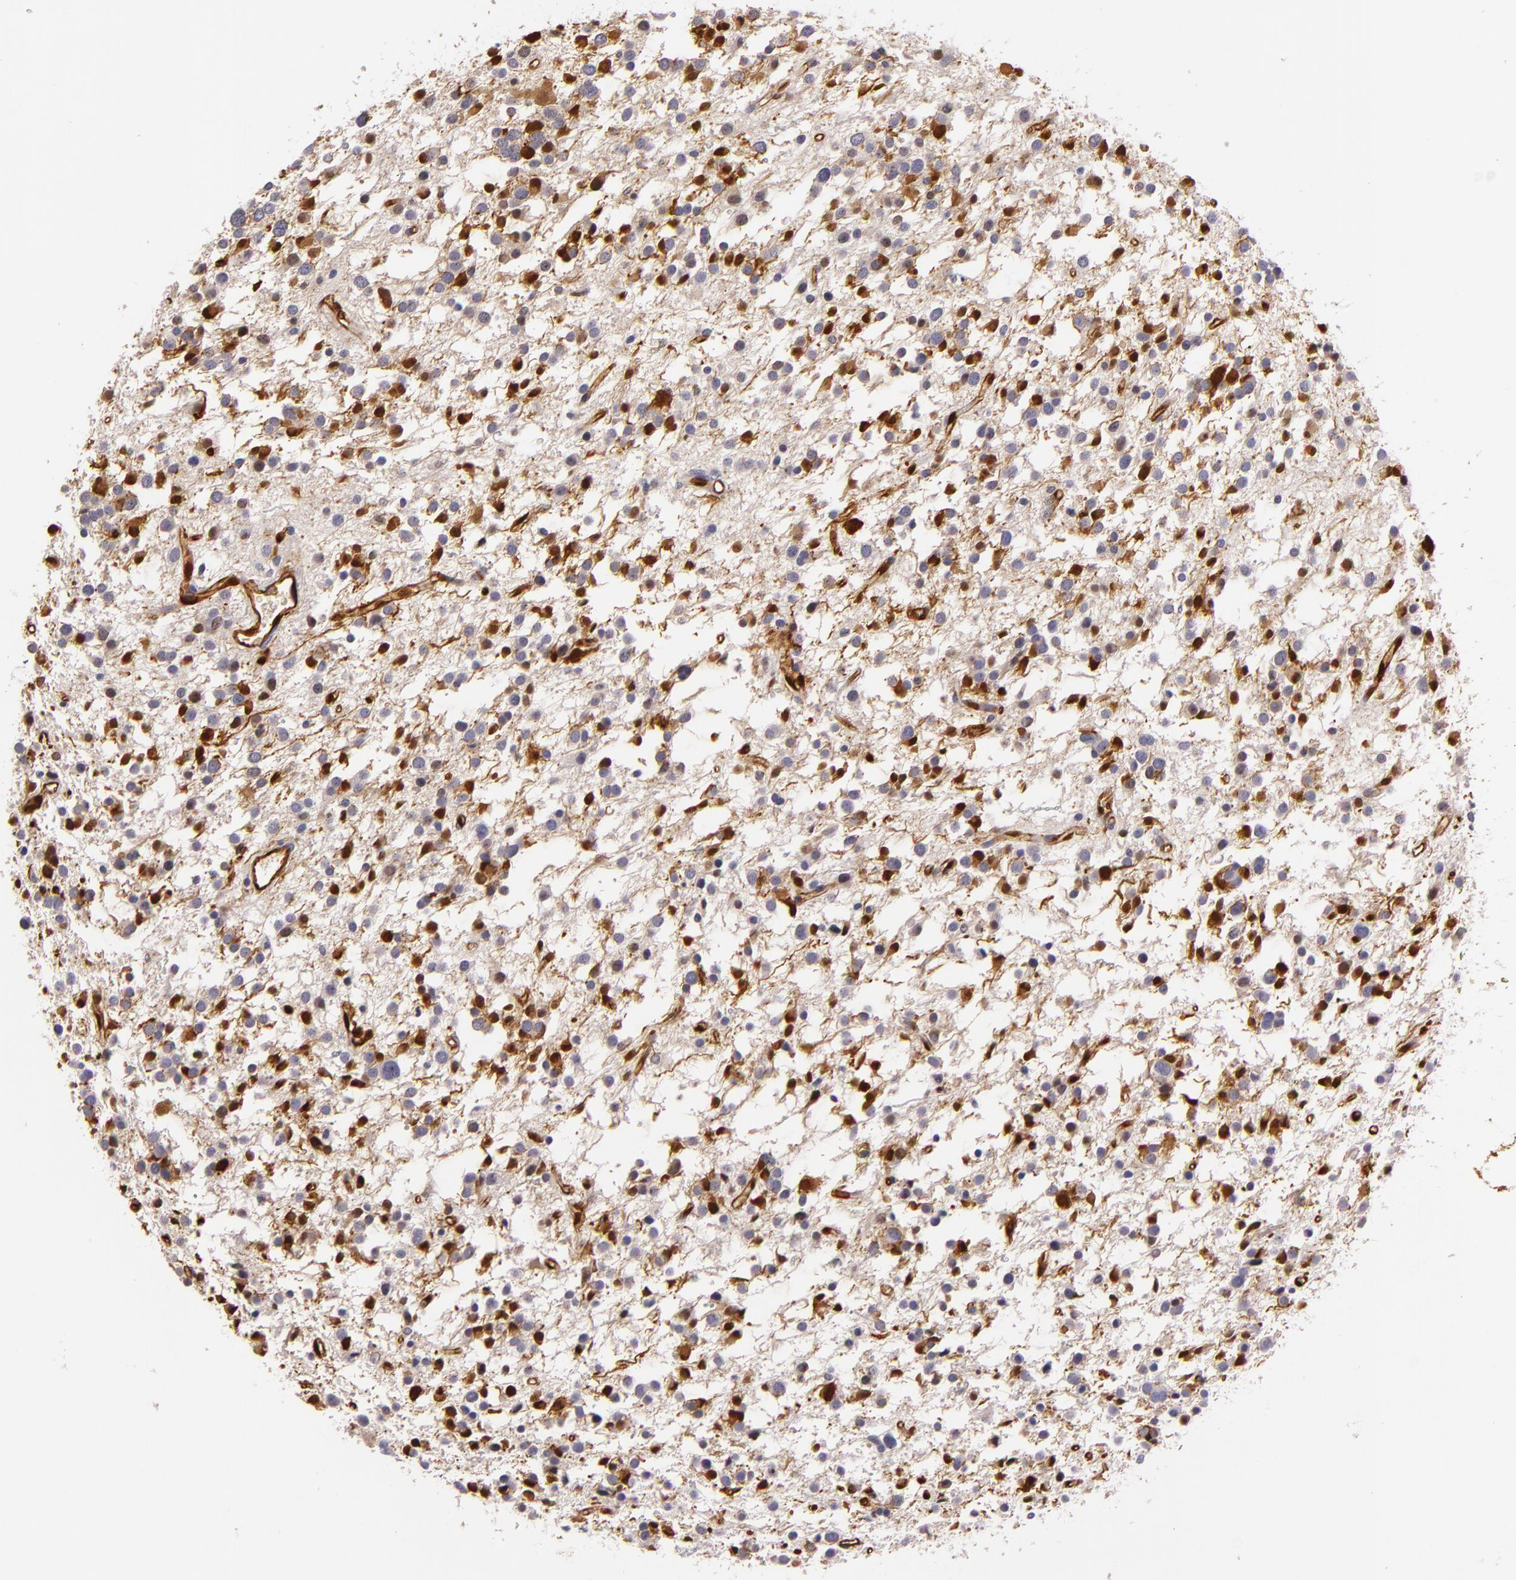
{"staining": {"intensity": "strong", "quantity": "25%-75%", "location": "nuclear"}, "tissue": "glioma", "cell_type": "Tumor cells", "image_type": "cancer", "snomed": [{"axis": "morphology", "description": "Glioma, malignant, Low grade"}, {"axis": "topography", "description": "Brain"}], "caption": "Malignant glioma (low-grade) stained for a protein exhibits strong nuclear positivity in tumor cells.", "gene": "MT1A", "patient": {"sex": "female", "age": 36}}